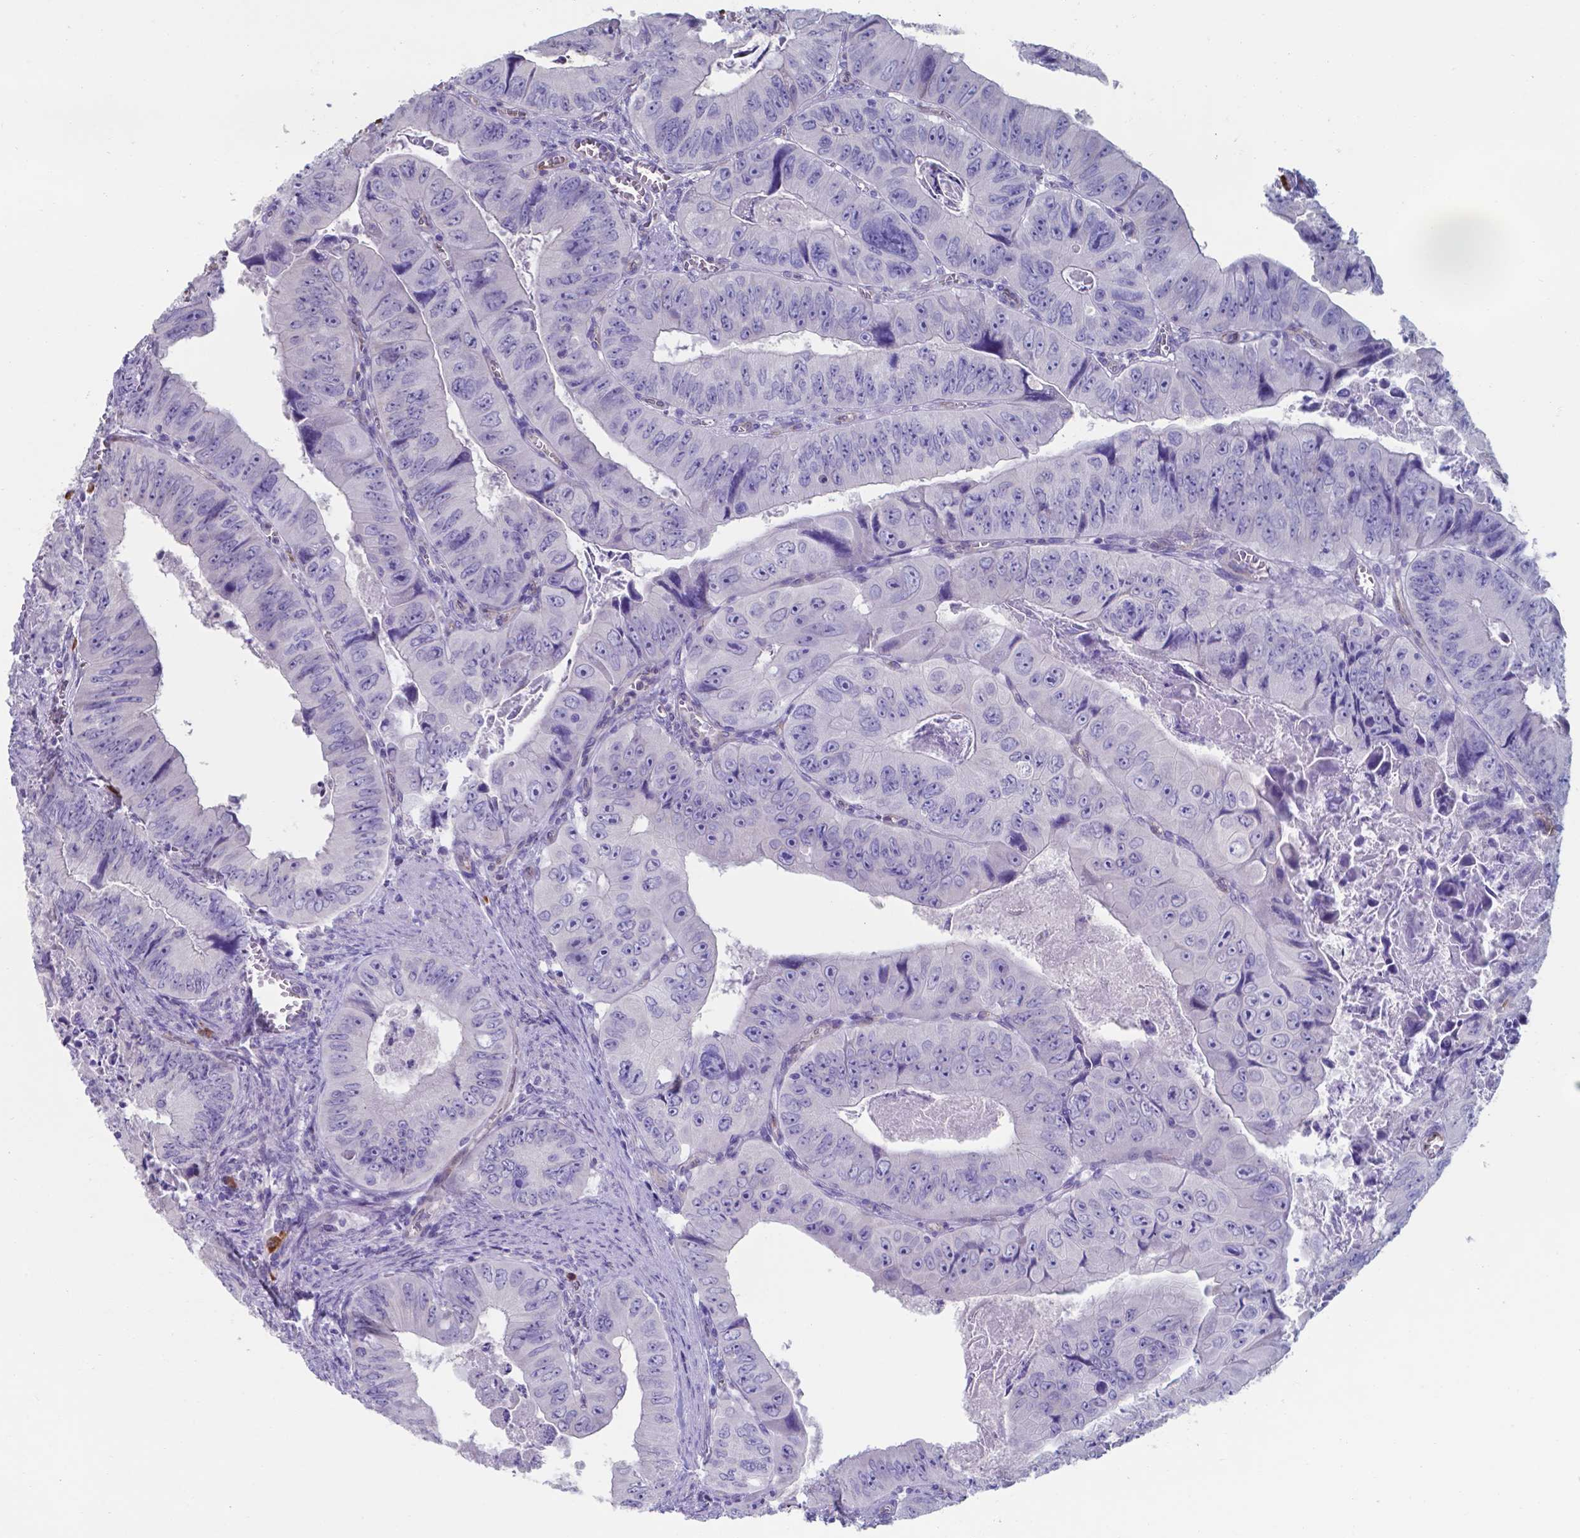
{"staining": {"intensity": "negative", "quantity": "none", "location": "none"}, "tissue": "colorectal cancer", "cell_type": "Tumor cells", "image_type": "cancer", "snomed": [{"axis": "morphology", "description": "Adenocarcinoma, NOS"}, {"axis": "topography", "description": "Colon"}], "caption": "Tumor cells show no significant protein expression in colorectal cancer (adenocarcinoma). The staining is performed using DAB brown chromogen with nuclei counter-stained in using hematoxylin.", "gene": "UBE2J1", "patient": {"sex": "female", "age": 84}}